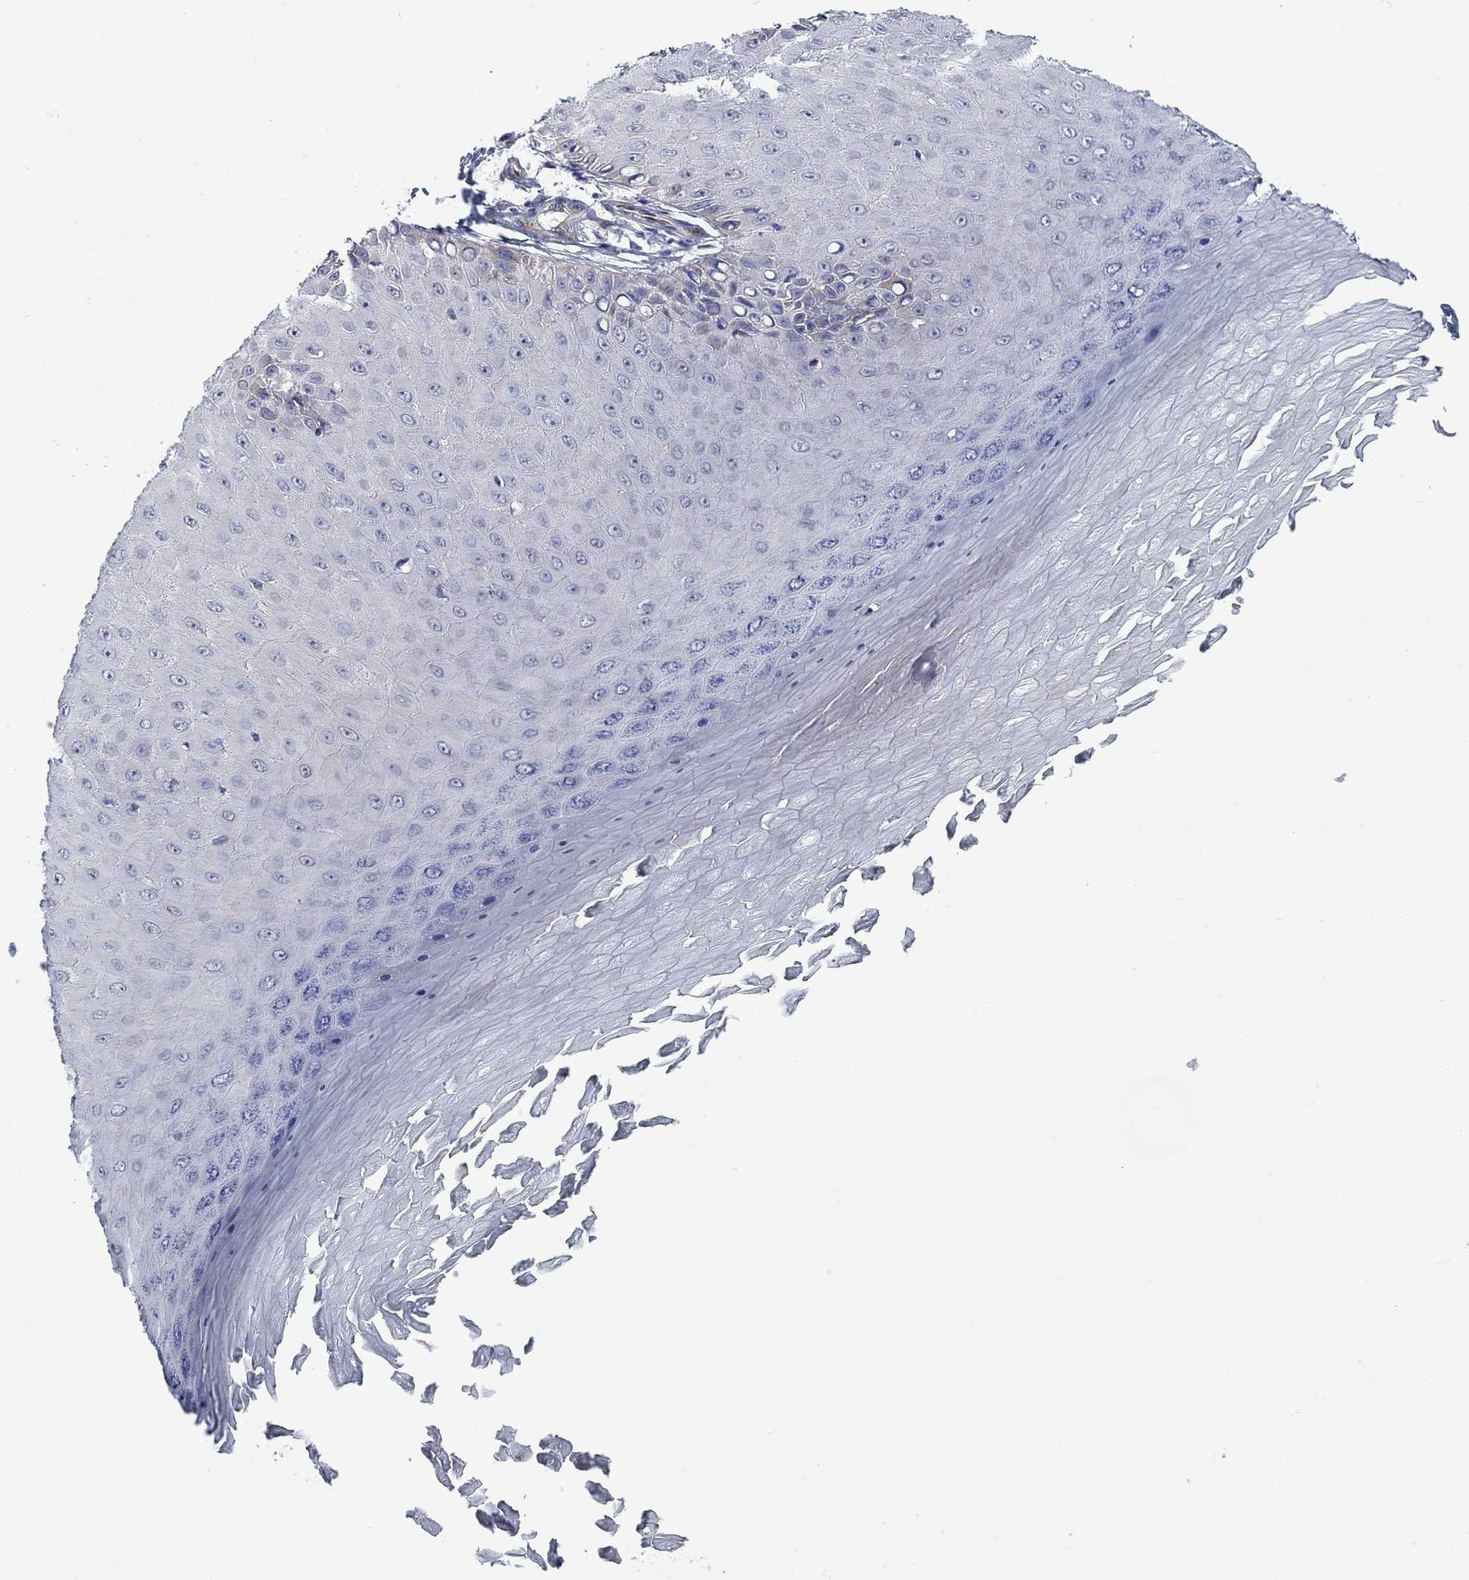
{"staining": {"intensity": "negative", "quantity": "none", "location": "none"}, "tissue": "skin cancer", "cell_type": "Tumor cells", "image_type": "cancer", "snomed": [{"axis": "morphology", "description": "Inflammation, NOS"}, {"axis": "morphology", "description": "Squamous cell carcinoma, NOS"}, {"axis": "topography", "description": "Skin"}], "caption": "Skin cancer was stained to show a protein in brown. There is no significant positivity in tumor cells.", "gene": "FXR1", "patient": {"sex": "male", "age": 70}}